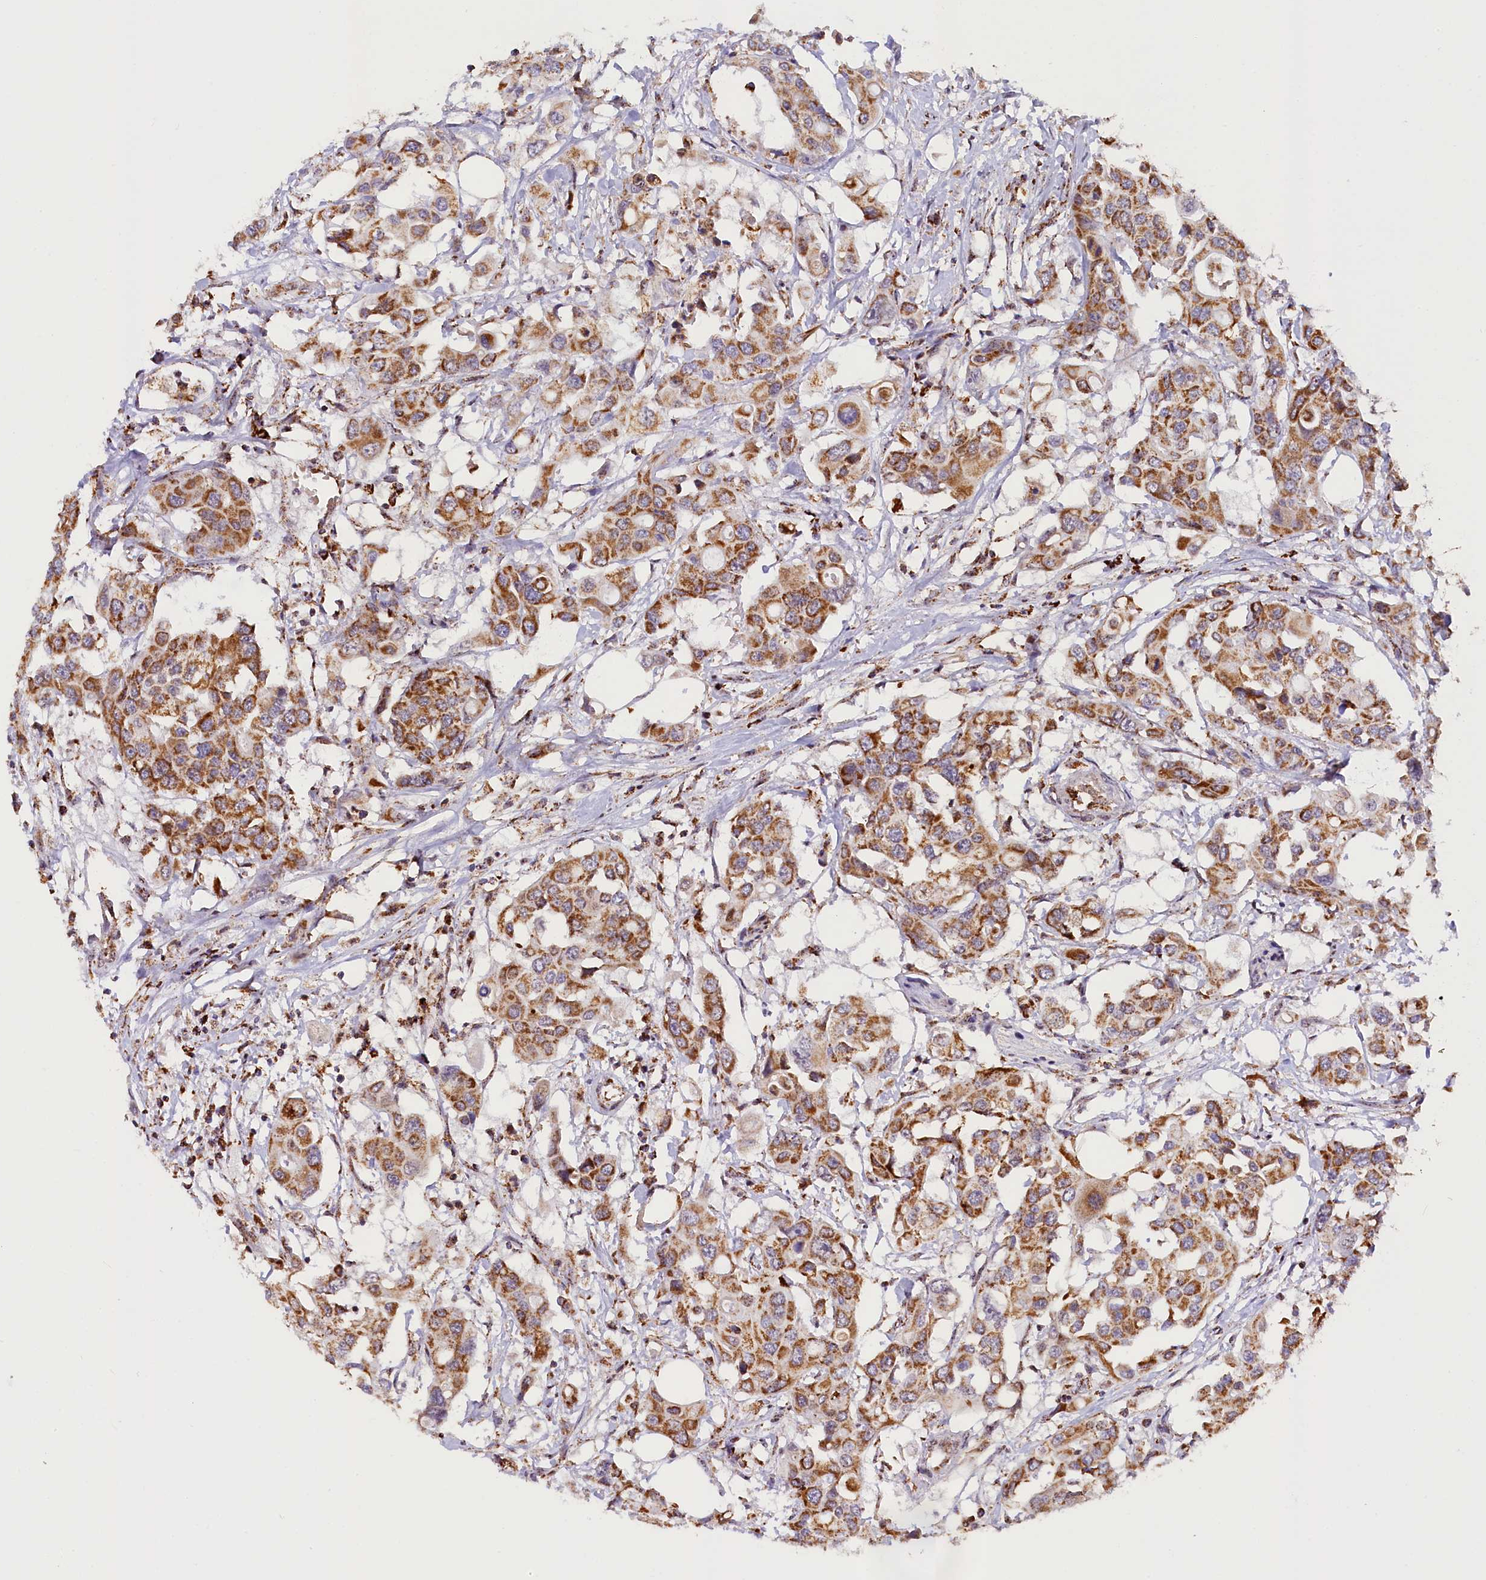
{"staining": {"intensity": "moderate", "quantity": ">75%", "location": "cytoplasmic/membranous"}, "tissue": "colorectal cancer", "cell_type": "Tumor cells", "image_type": "cancer", "snomed": [{"axis": "morphology", "description": "Adenocarcinoma, NOS"}, {"axis": "topography", "description": "Colon"}], "caption": "Tumor cells exhibit medium levels of moderate cytoplasmic/membranous positivity in about >75% of cells in human adenocarcinoma (colorectal).", "gene": "NDUFA8", "patient": {"sex": "male", "age": 77}}